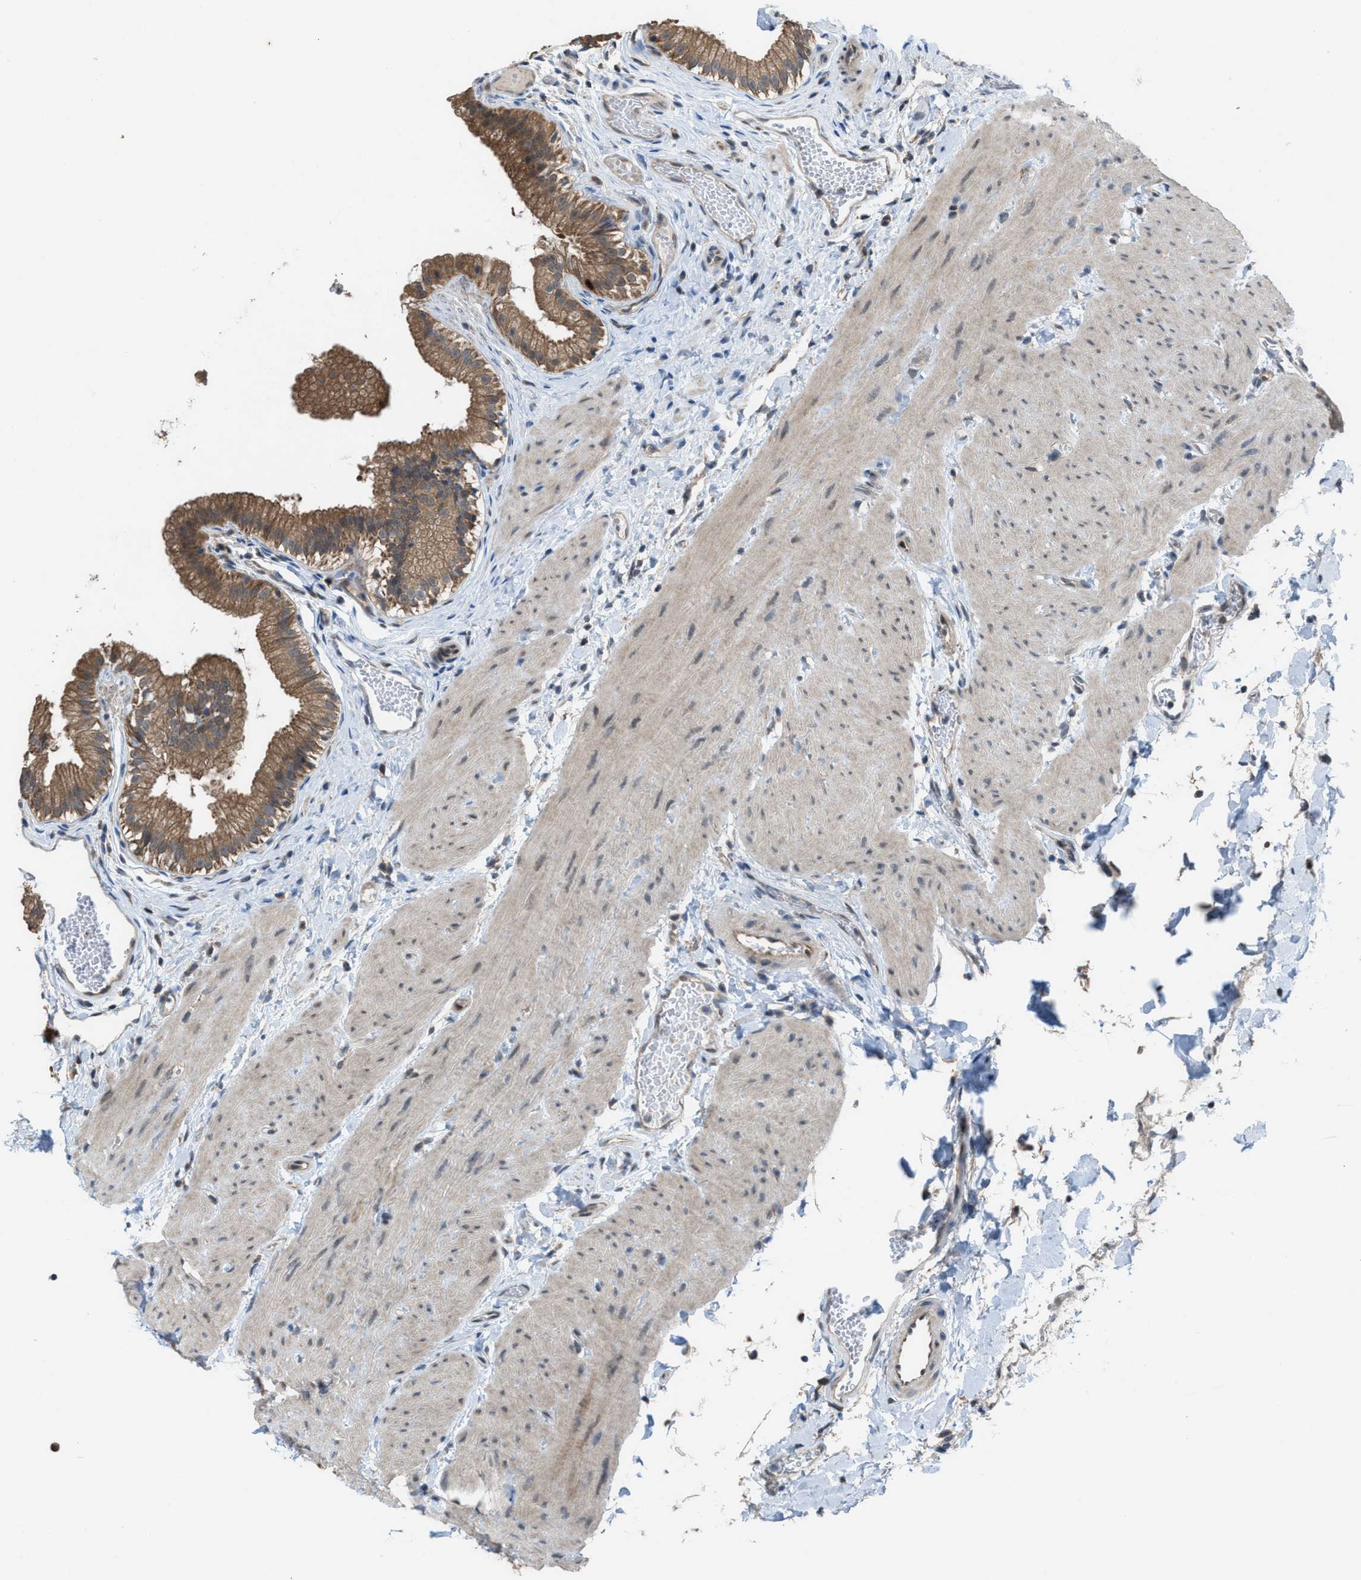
{"staining": {"intensity": "moderate", "quantity": ">75%", "location": "cytoplasmic/membranous"}, "tissue": "gallbladder", "cell_type": "Glandular cells", "image_type": "normal", "snomed": [{"axis": "morphology", "description": "Normal tissue, NOS"}, {"axis": "topography", "description": "Gallbladder"}], "caption": "The image exhibits staining of unremarkable gallbladder, revealing moderate cytoplasmic/membranous protein staining (brown color) within glandular cells.", "gene": "PLAA", "patient": {"sex": "female", "age": 26}}